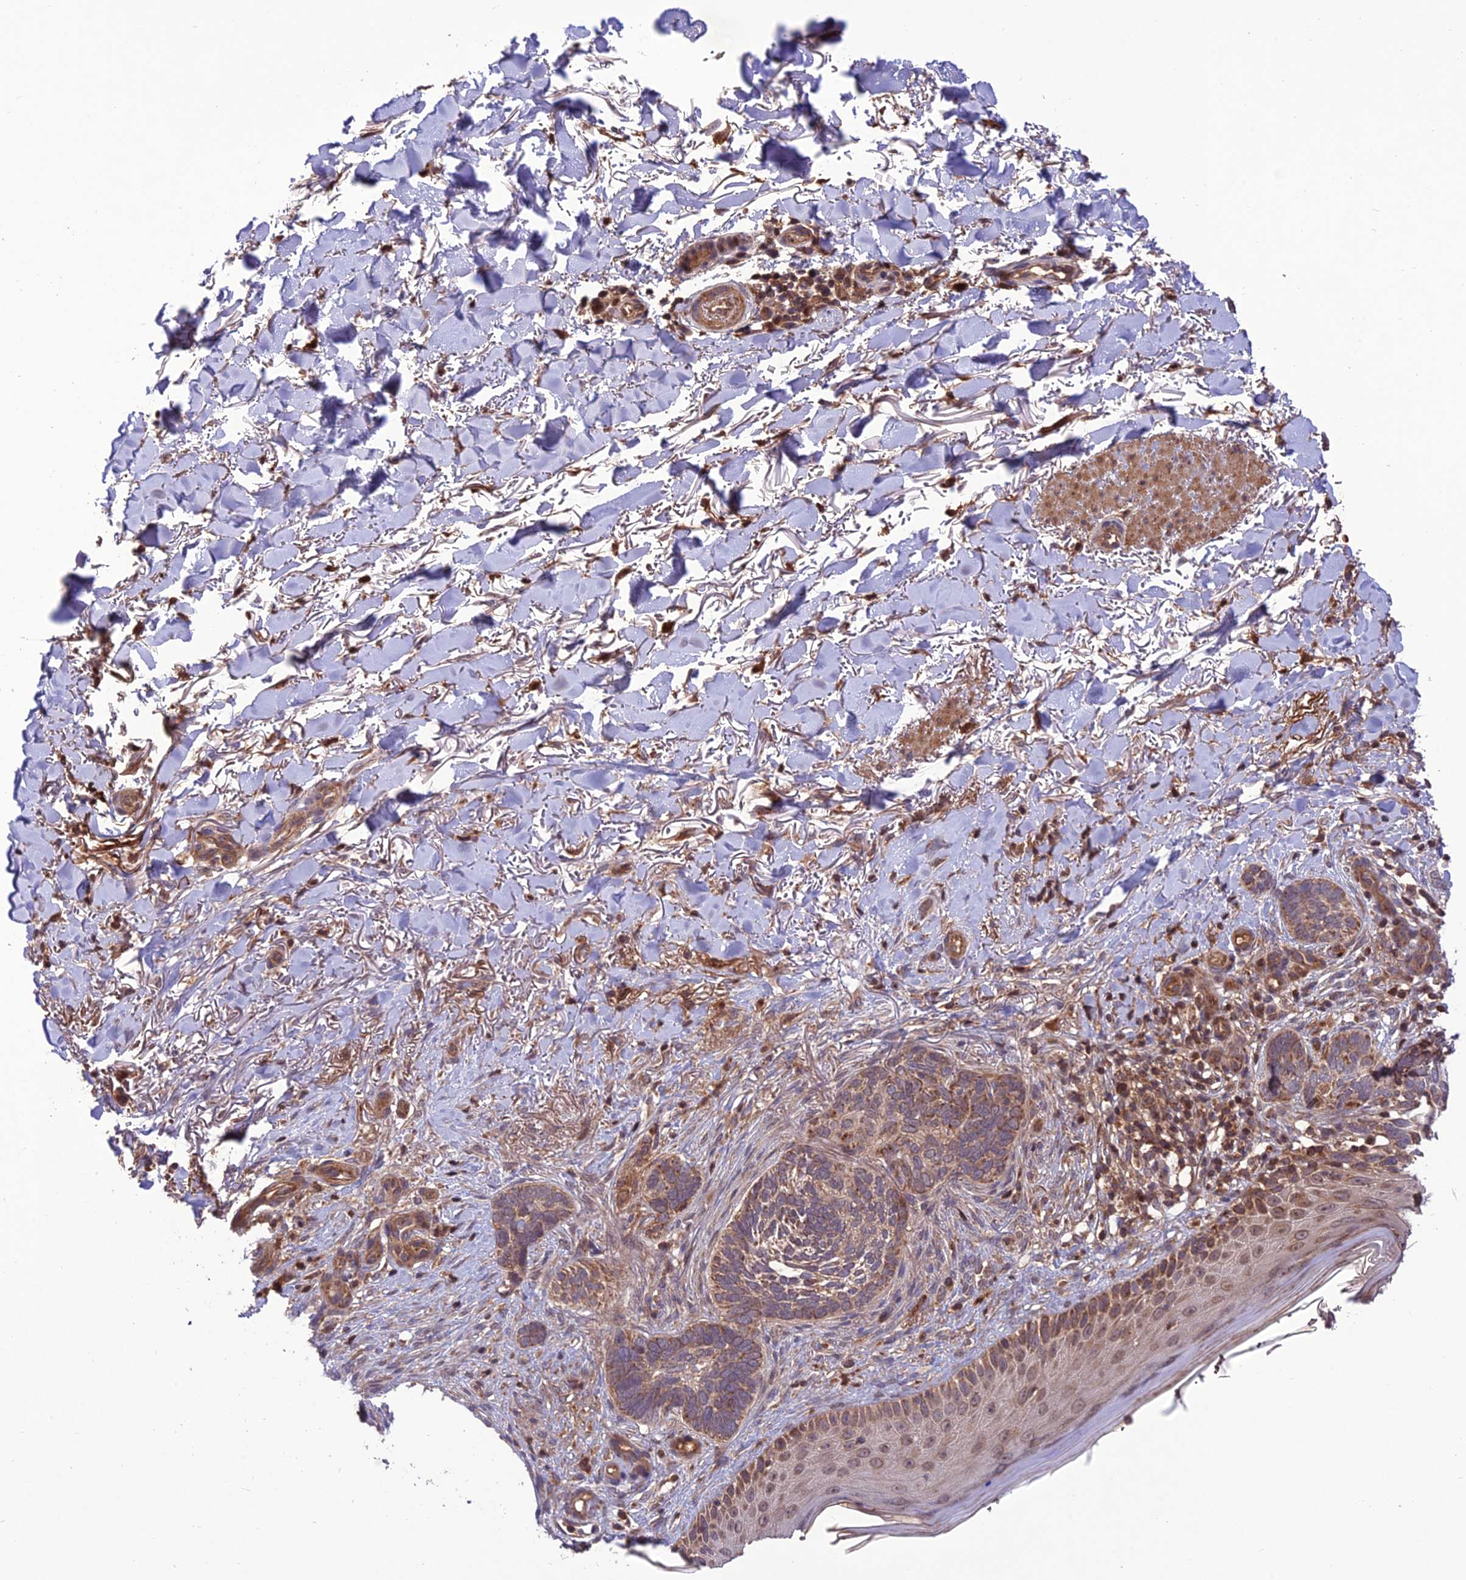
{"staining": {"intensity": "moderate", "quantity": ">75%", "location": "cytoplasmic/membranous"}, "tissue": "skin cancer", "cell_type": "Tumor cells", "image_type": "cancer", "snomed": [{"axis": "morphology", "description": "Normal tissue, NOS"}, {"axis": "morphology", "description": "Basal cell carcinoma"}, {"axis": "topography", "description": "Skin"}], "caption": "Protein expression analysis of human skin cancer reveals moderate cytoplasmic/membranous expression in about >75% of tumor cells. The protein of interest is stained brown, and the nuclei are stained in blue (DAB IHC with brightfield microscopy, high magnification).", "gene": "NDUFC1", "patient": {"sex": "female", "age": 67}}